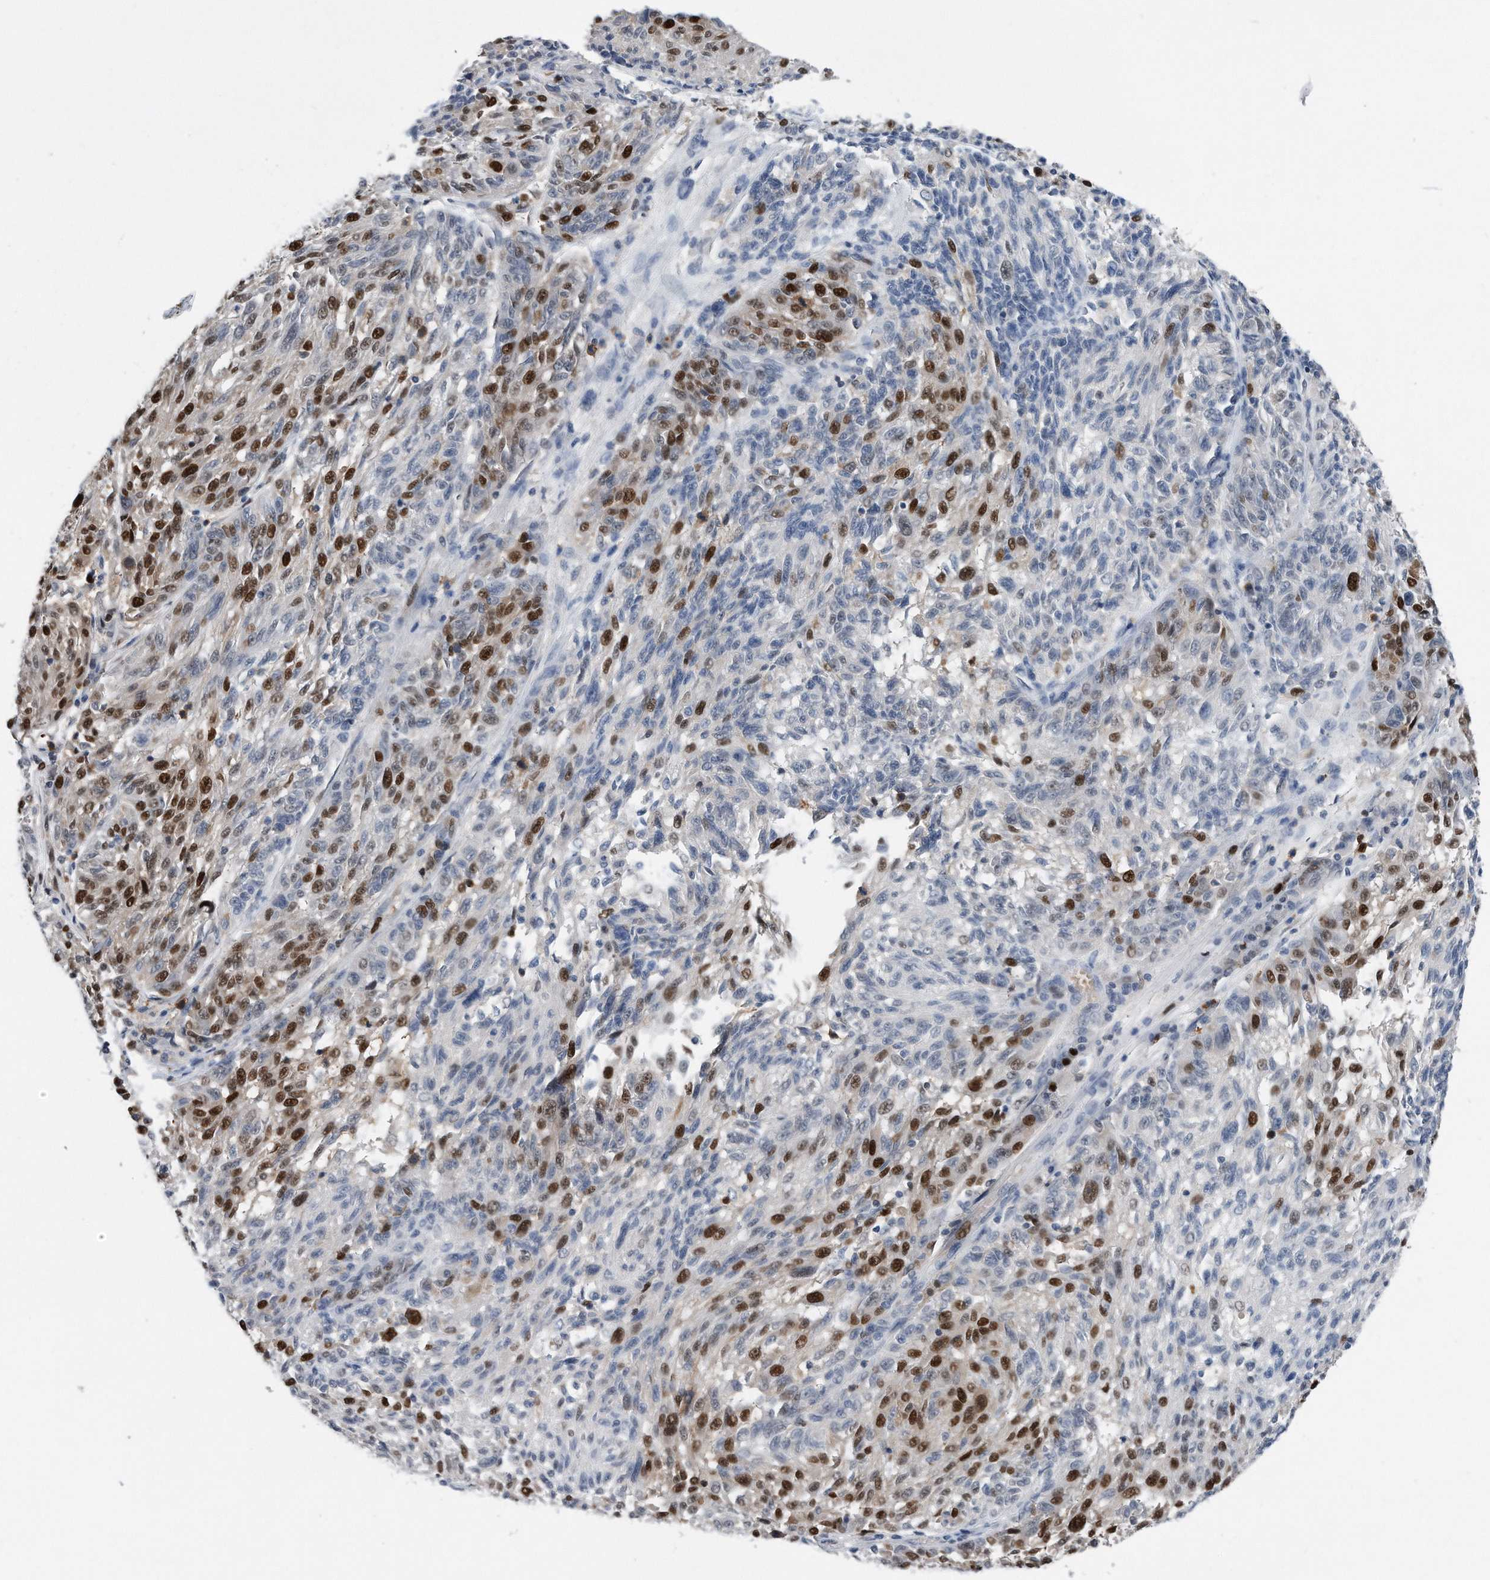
{"staining": {"intensity": "strong", "quantity": "25%-75%", "location": "nuclear"}, "tissue": "melanoma", "cell_type": "Tumor cells", "image_type": "cancer", "snomed": [{"axis": "morphology", "description": "Malignant melanoma, NOS"}, {"axis": "topography", "description": "Skin"}], "caption": "Immunohistochemistry micrograph of melanoma stained for a protein (brown), which reveals high levels of strong nuclear staining in approximately 25%-75% of tumor cells.", "gene": "PCNA", "patient": {"sex": "male", "age": 53}}